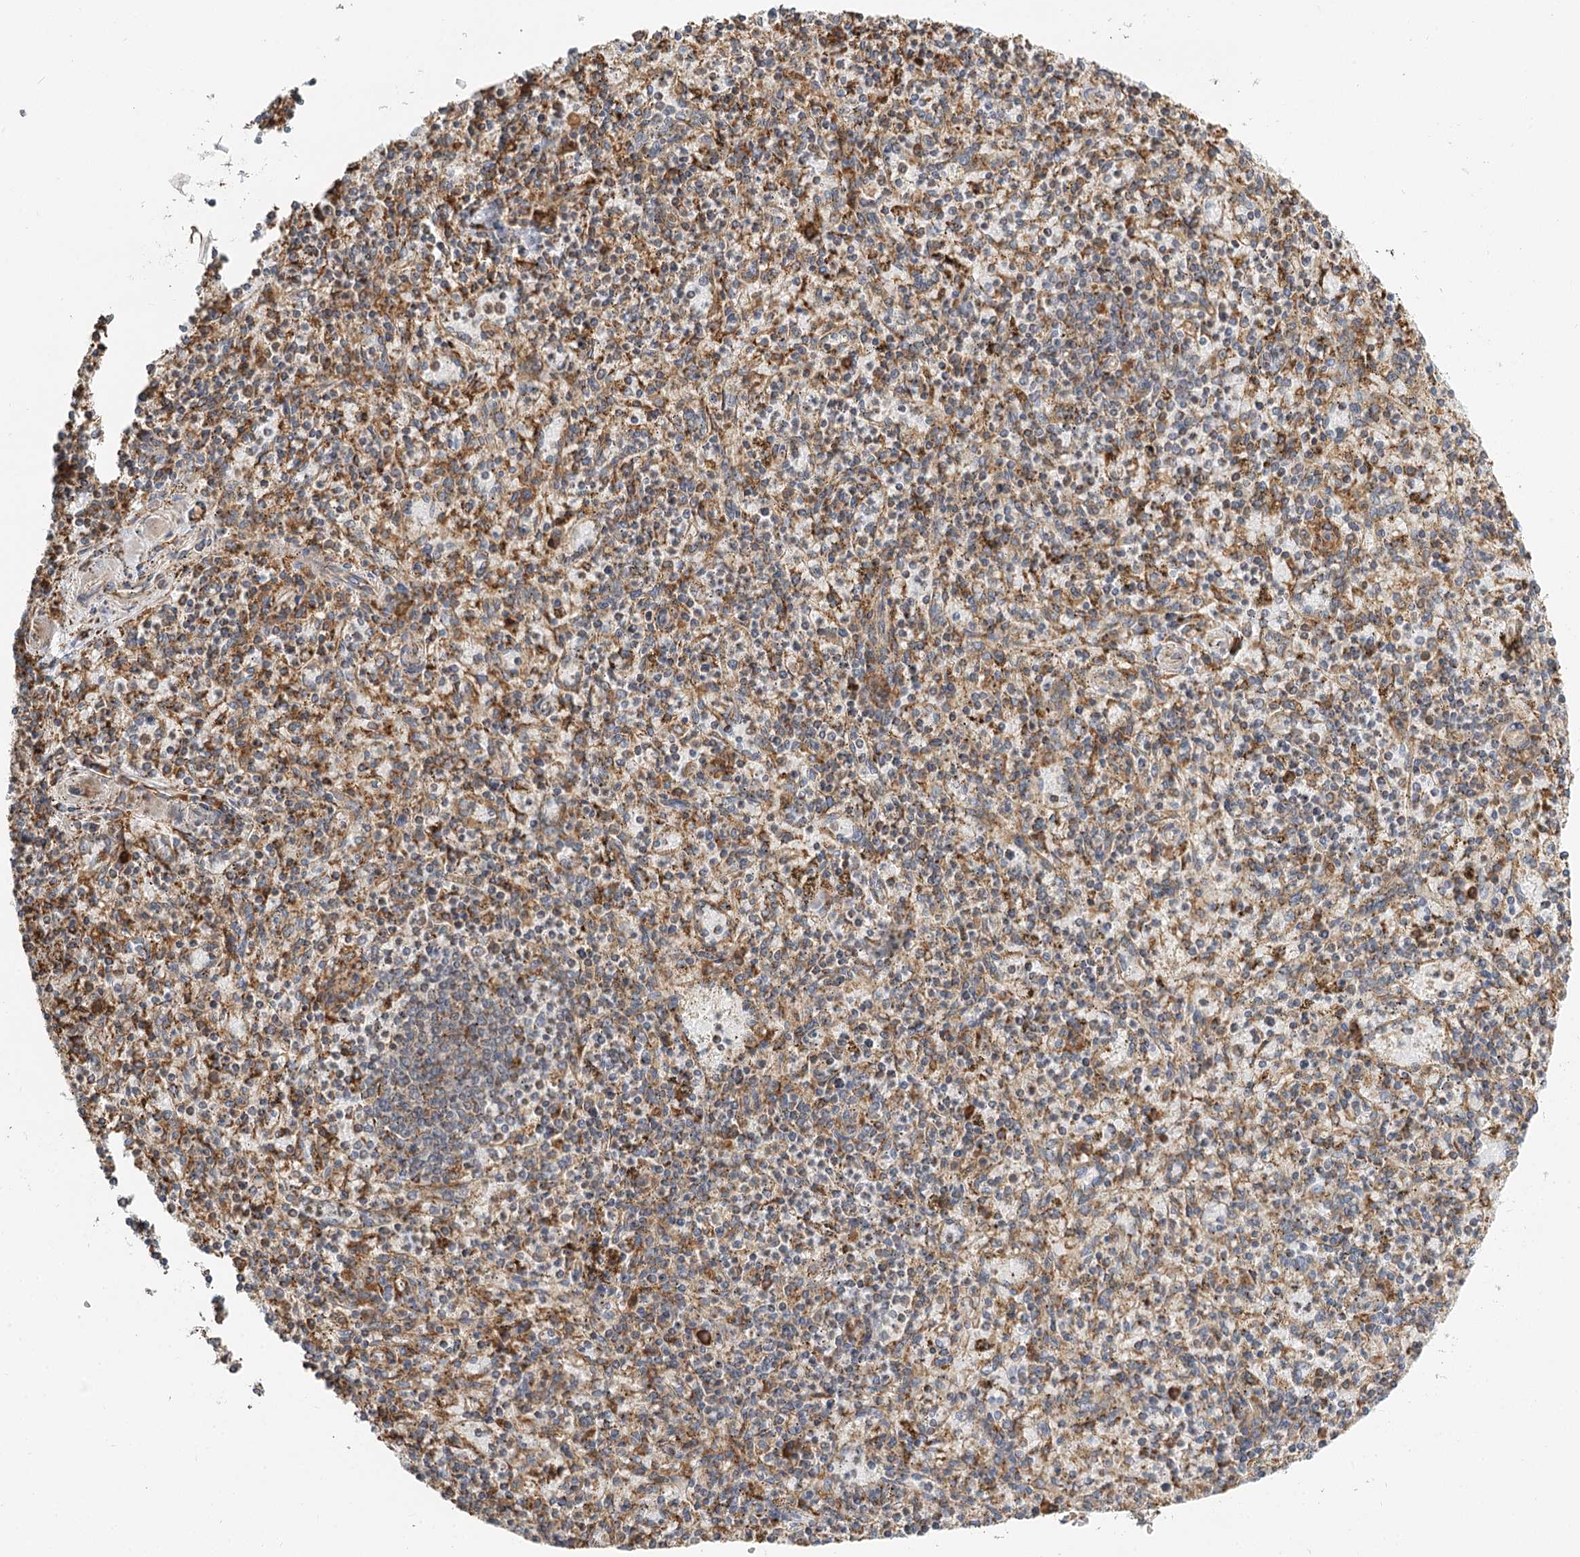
{"staining": {"intensity": "moderate", "quantity": "<25%", "location": "cytoplasmic/membranous"}, "tissue": "spleen", "cell_type": "Cells in red pulp", "image_type": "normal", "snomed": [{"axis": "morphology", "description": "Normal tissue, NOS"}, {"axis": "topography", "description": "Spleen"}], "caption": "This histopathology image exhibits benign spleen stained with IHC to label a protein in brown. The cytoplasmic/membranous of cells in red pulp show moderate positivity for the protein. Nuclei are counter-stained blue.", "gene": "TAS1R1", "patient": {"sex": "male", "age": 72}}